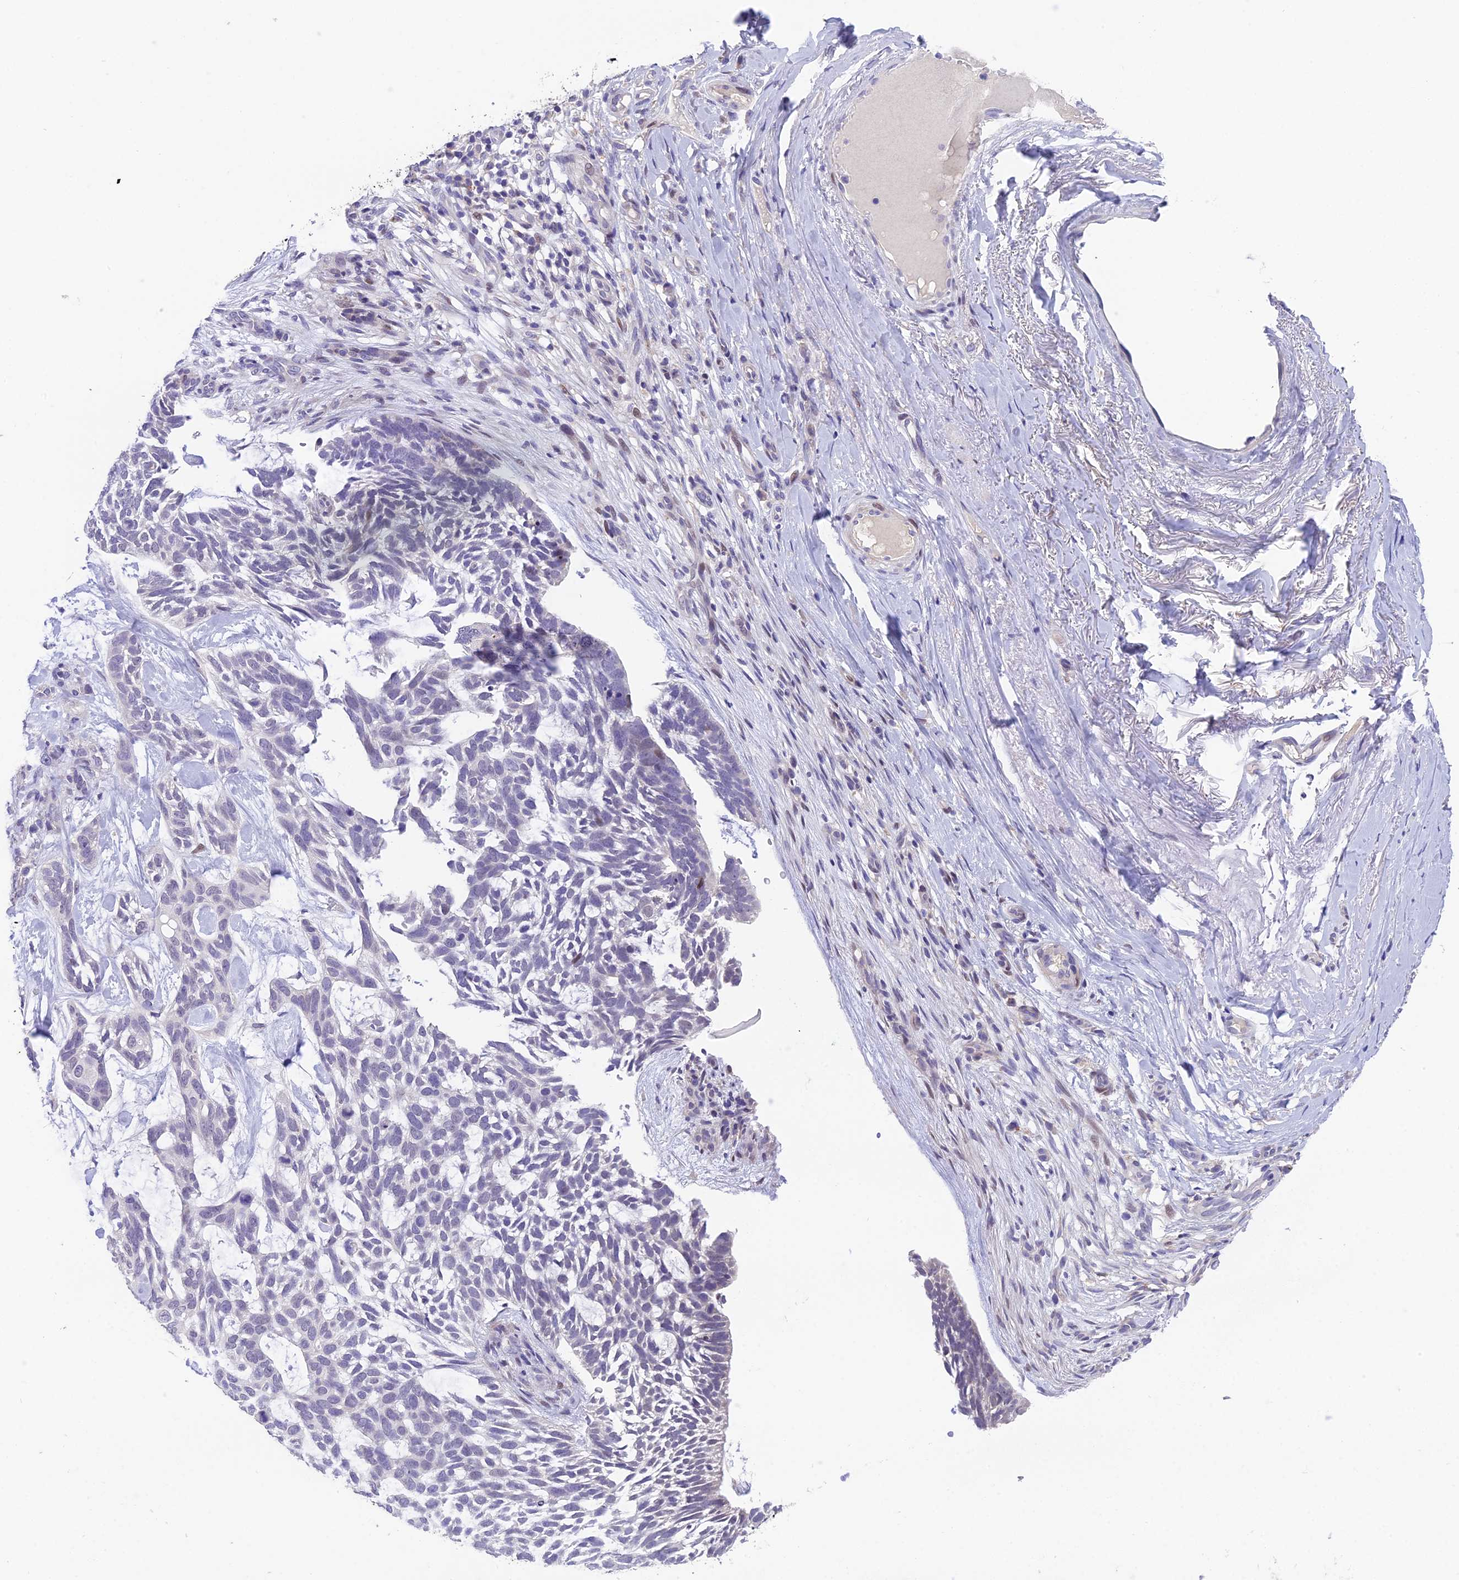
{"staining": {"intensity": "negative", "quantity": "none", "location": "none"}, "tissue": "skin cancer", "cell_type": "Tumor cells", "image_type": "cancer", "snomed": [{"axis": "morphology", "description": "Basal cell carcinoma"}, {"axis": "topography", "description": "Skin"}], "caption": "High magnification brightfield microscopy of basal cell carcinoma (skin) stained with DAB (3,3'-diaminobenzidine) (brown) and counterstained with hematoxylin (blue): tumor cells show no significant positivity. The staining was performed using DAB (3,3'-diaminobenzidine) to visualize the protein expression in brown, while the nuclei were stained in blue with hematoxylin (Magnification: 20x).", "gene": "PUS10", "patient": {"sex": "male", "age": 88}}